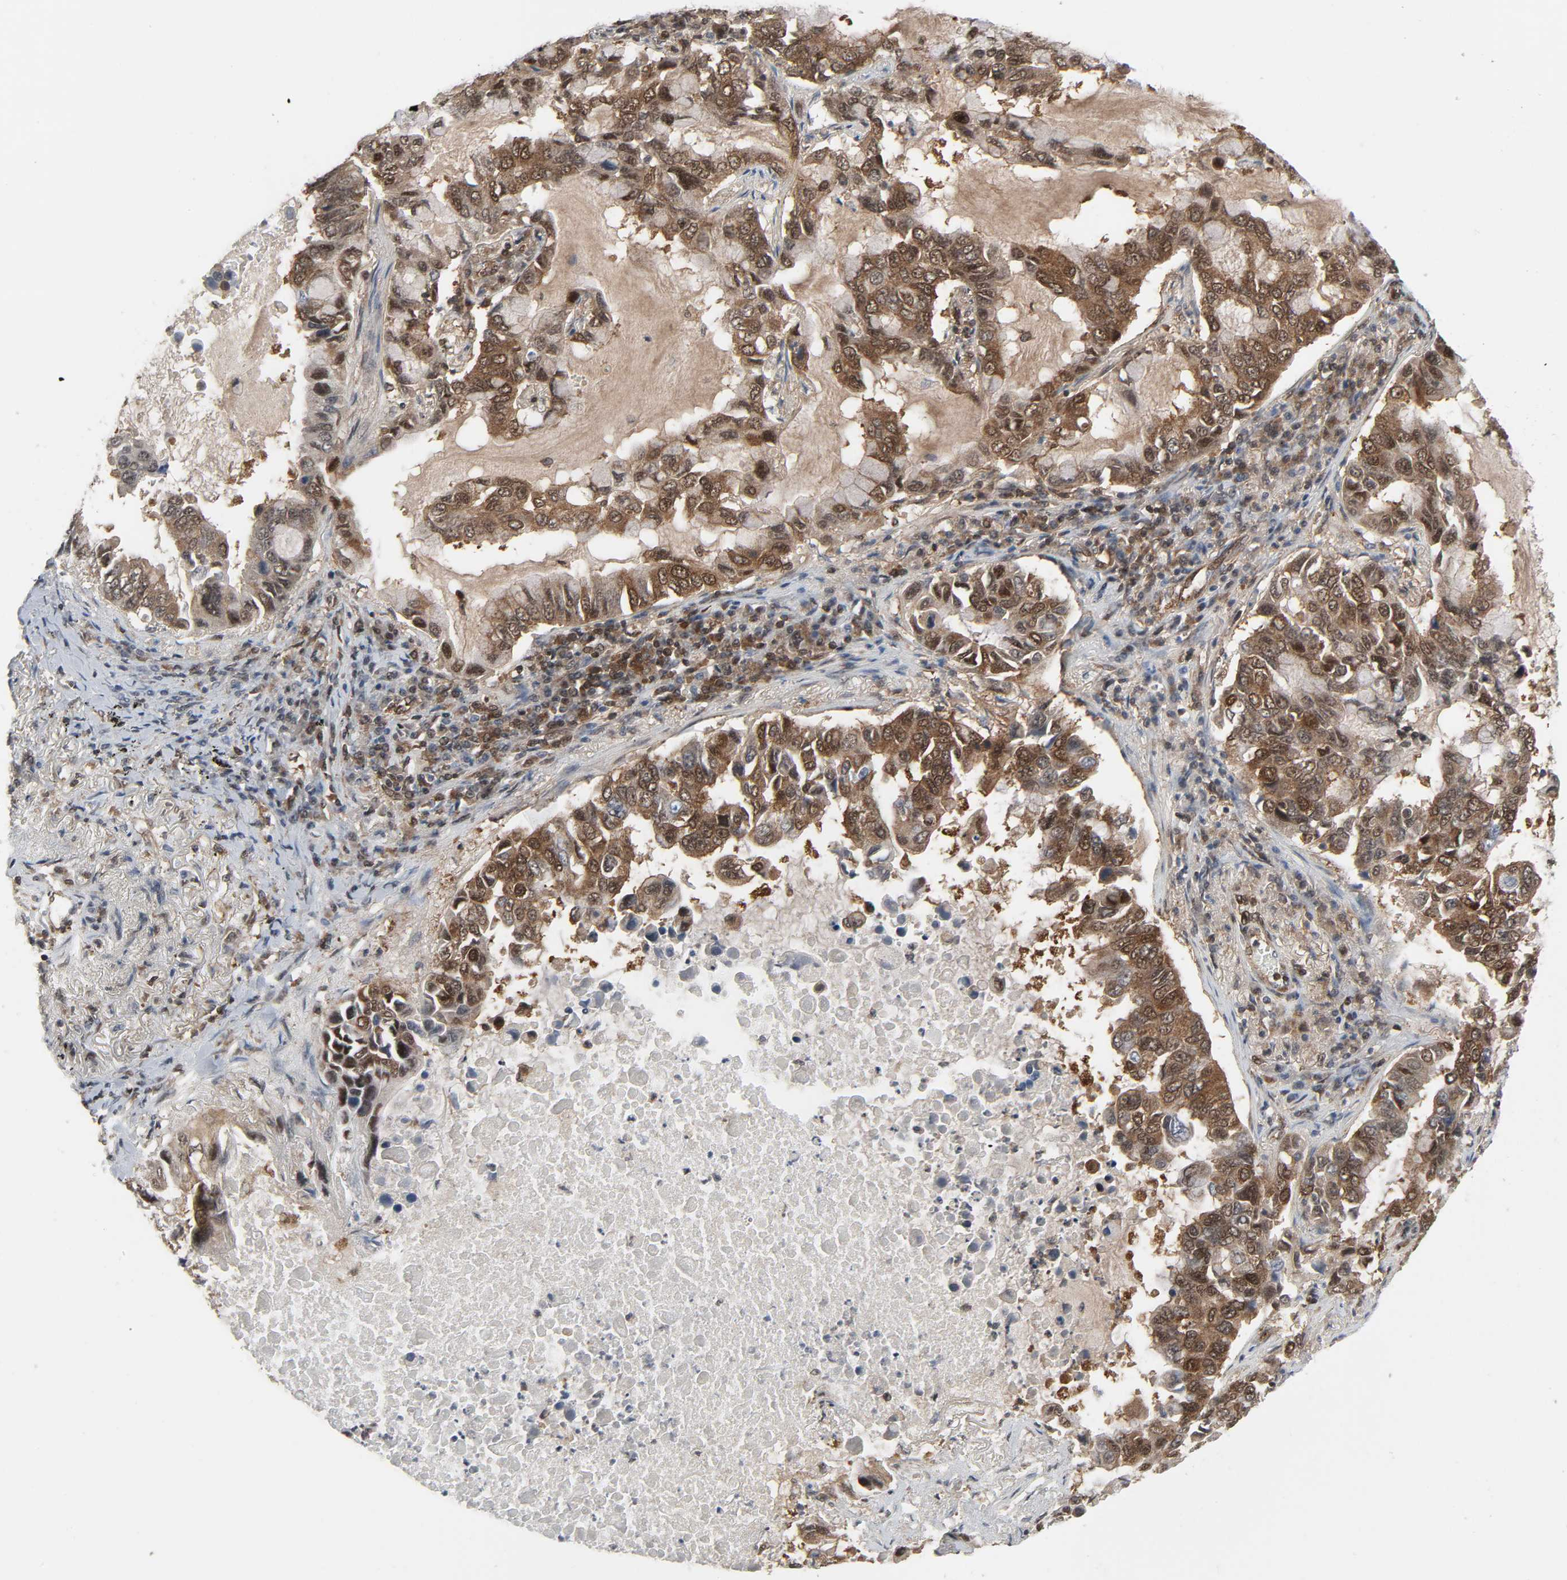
{"staining": {"intensity": "moderate", "quantity": ">75%", "location": "cytoplasmic/membranous,nuclear"}, "tissue": "lung cancer", "cell_type": "Tumor cells", "image_type": "cancer", "snomed": [{"axis": "morphology", "description": "Adenocarcinoma, NOS"}, {"axis": "topography", "description": "Lung"}], "caption": "Immunohistochemistry (IHC) of human lung cancer (adenocarcinoma) displays medium levels of moderate cytoplasmic/membranous and nuclear expression in approximately >75% of tumor cells. The staining was performed using DAB (3,3'-diaminobenzidine) to visualize the protein expression in brown, while the nuclei were stained in blue with hematoxylin (Magnification: 20x).", "gene": "GSK3A", "patient": {"sex": "male", "age": 64}}